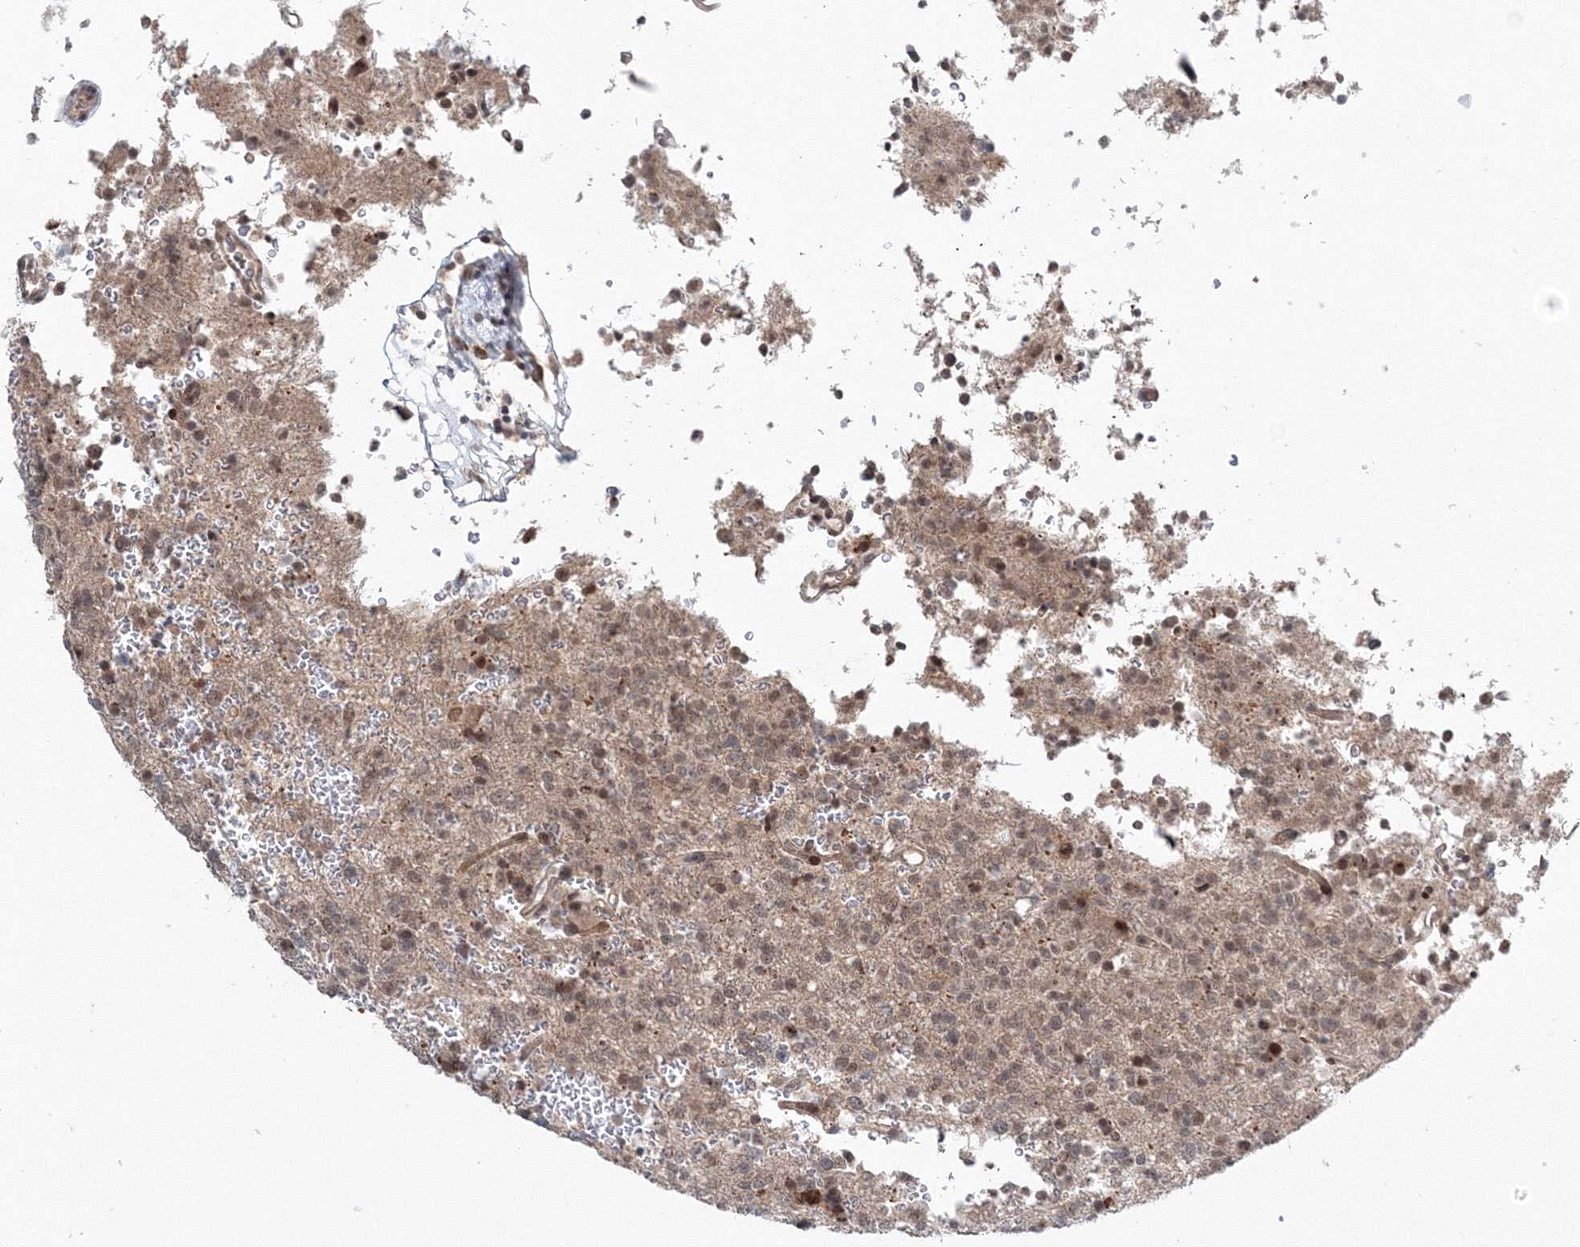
{"staining": {"intensity": "weak", "quantity": "25%-75%", "location": "nuclear"}, "tissue": "glioma", "cell_type": "Tumor cells", "image_type": "cancer", "snomed": [{"axis": "morphology", "description": "Glioma, malignant, High grade"}, {"axis": "topography", "description": "Brain"}], "caption": "Approximately 25%-75% of tumor cells in glioma demonstrate weak nuclear protein expression as visualized by brown immunohistochemical staining.", "gene": "NOA1", "patient": {"sex": "female", "age": 62}}